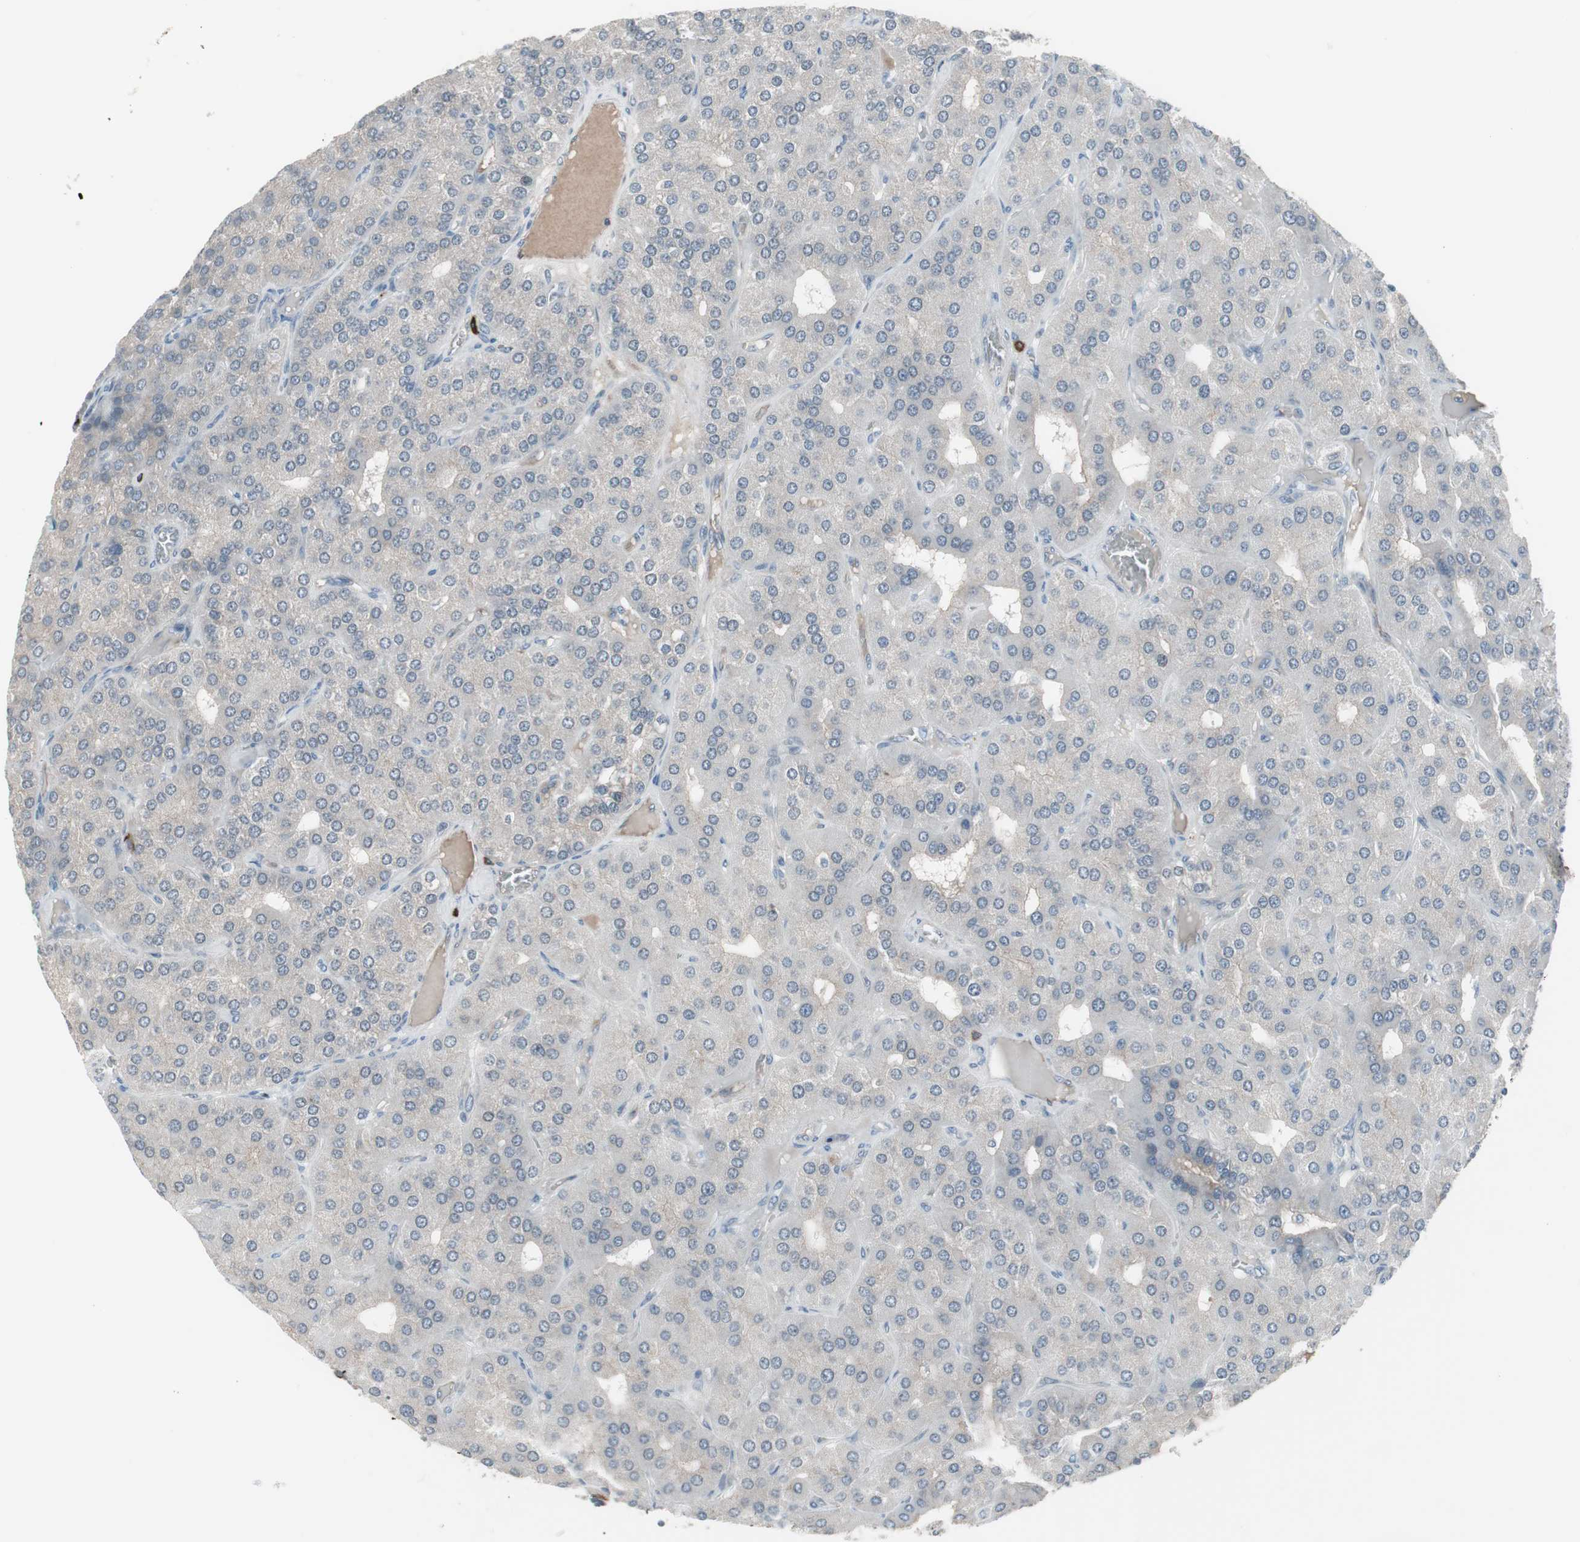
{"staining": {"intensity": "weak", "quantity": "<25%", "location": "cytoplasmic/membranous"}, "tissue": "parathyroid gland", "cell_type": "Glandular cells", "image_type": "normal", "snomed": [{"axis": "morphology", "description": "Normal tissue, NOS"}, {"axis": "morphology", "description": "Adenoma, NOS"}, {"axis": "topography", "description": "Parathyroid gland"}], "caption": "Immunohistochemistry (IHC) image of unremarkable parathyroid gland stained for a protein (brown), which exhibits no positivity in glandular cells.", "gene": "ZSCAN32", "patient": {"sex": "female", "age": 86}}